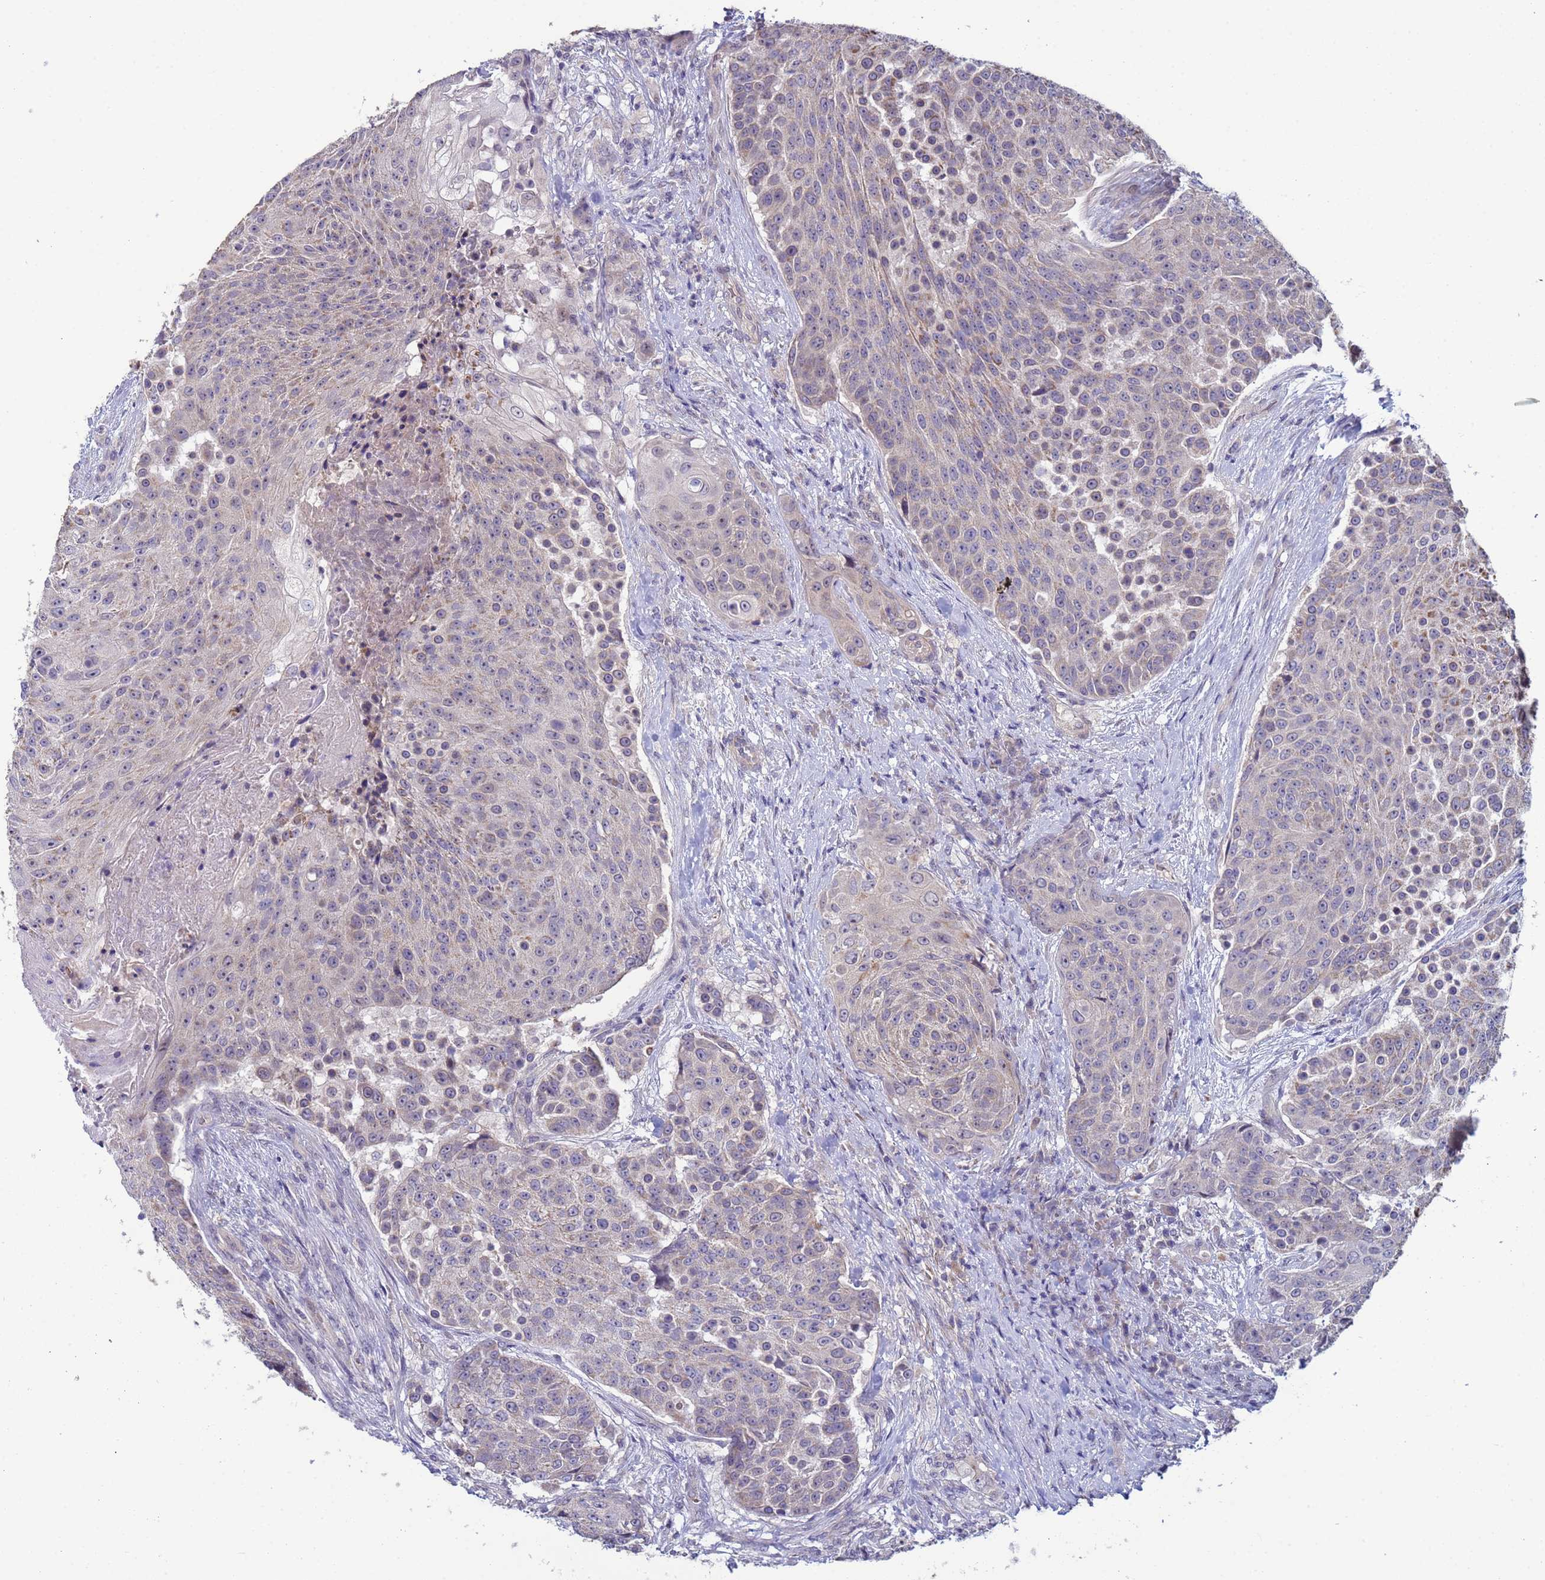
{"staining": {"intensity": "weak", "quantity": "<25%", "location": "cytoplasmic/membranous"}, "tissue": "urothelial cancer", "cell_type": "Tumor cells", "image_type": "cancer", "snomed": [{"axis": "morphology", "description": "Urothelial carcinoma, High grade"}, {"axis": "topography", "description": "Urinary bladder"}], "caption": "Immunohistochemistry photomicrograph of urothelial carcinoma (high-grade) stained for a protein (brown), which shows no staining in tumor cells.", "gene": "CLHC1", "patient": {"sex": "female", "age": 63}}